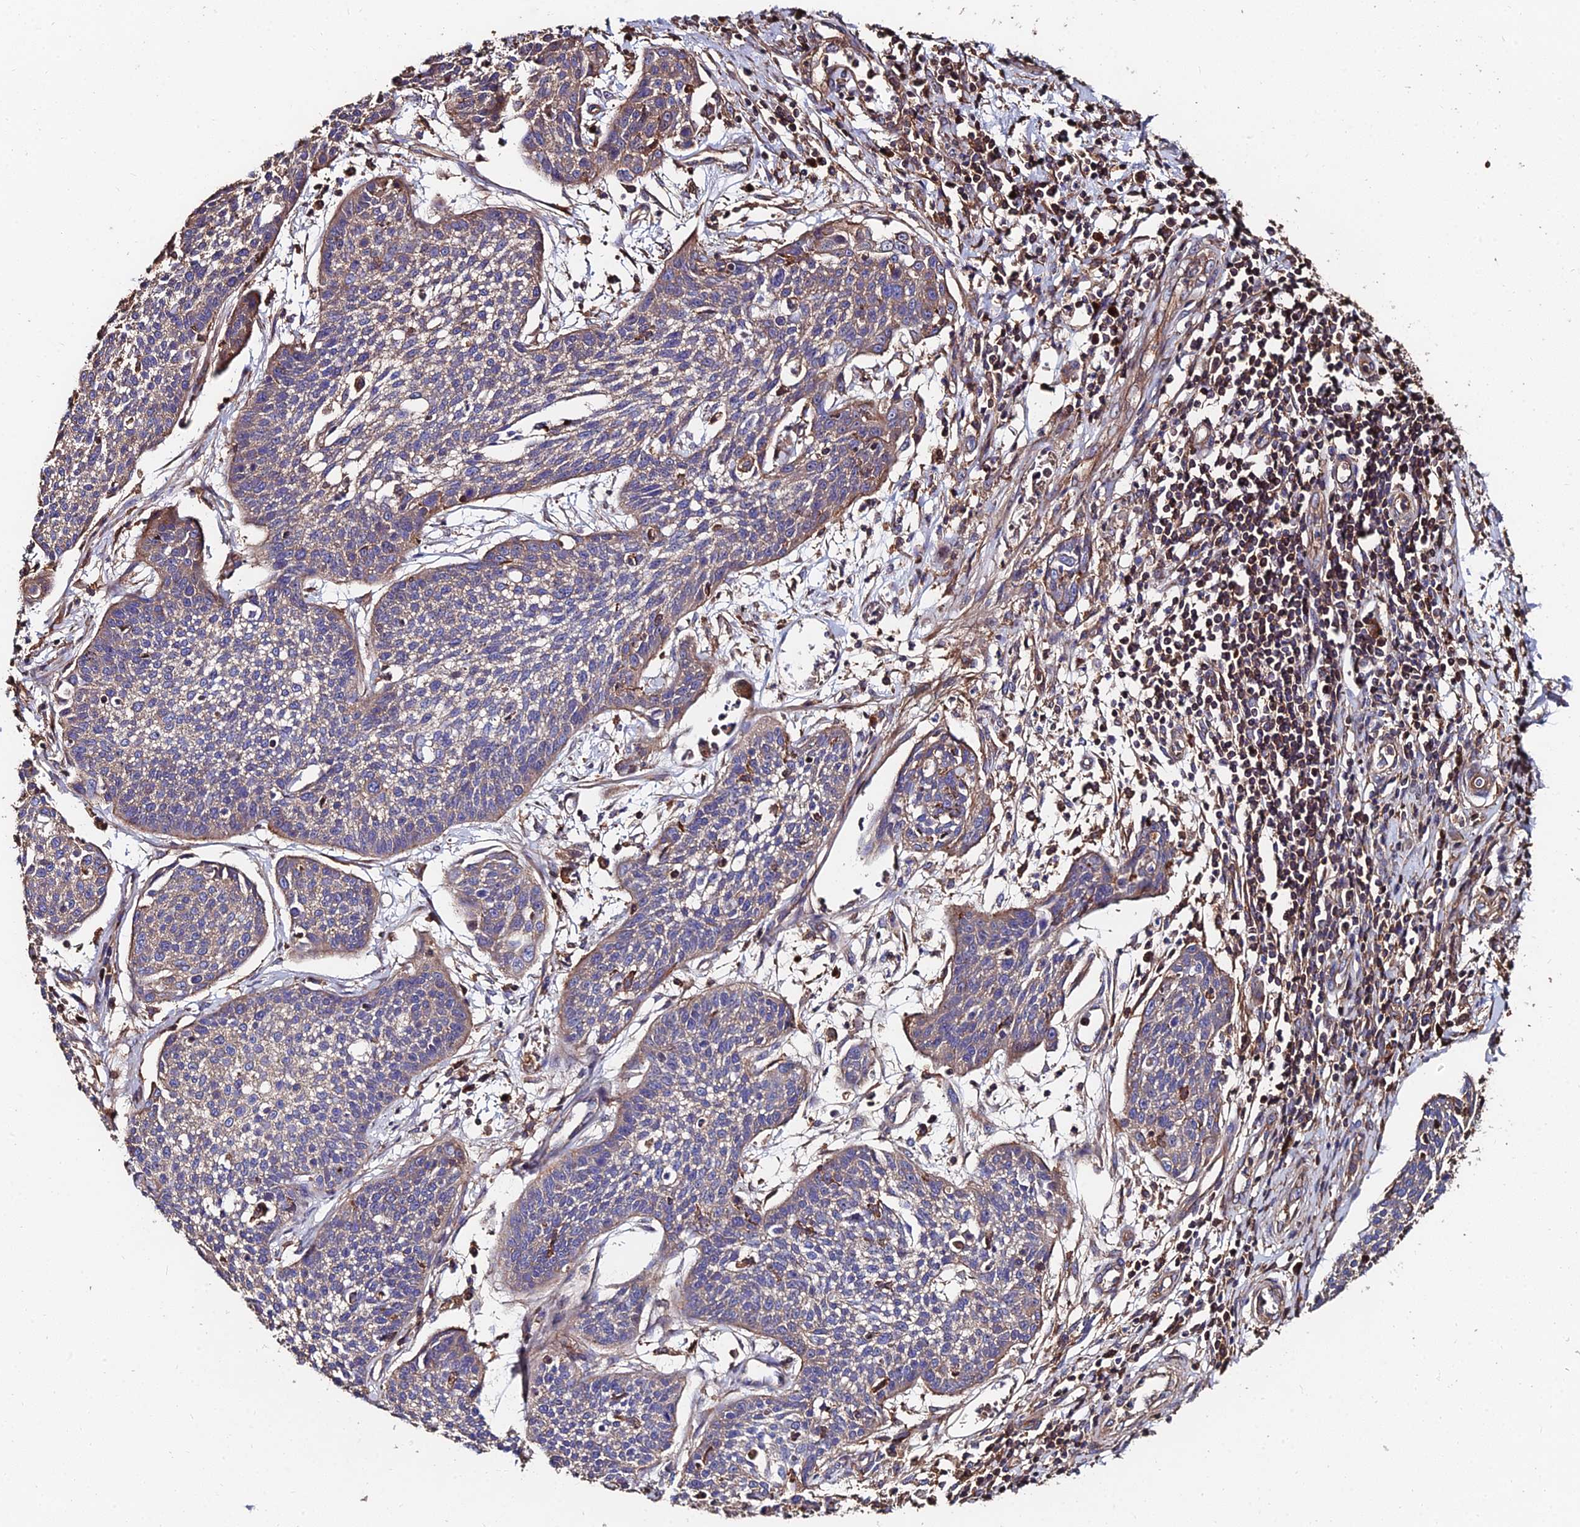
{"staining": {"intensity": "weak", "quantity": "<25%", "location": "cytoplasmic/membranous"}, "tissue": "cervical cancer", "cell_type": "Tumor cells", "image_type": "cancer", "snomed": [{"axis": "morphology", "description": "Squamous cell carcinoma, NOS"}, {"axis": "topography", "description": "Cervix"}], "caption": "Immunohistochemistry image of neoplastic tissue: human cervical squamous cell carcinoma stained with DAB demonstrates no significant protein expression in tumor cells. (DAB IHC with hematoxylin counter stain).", "gene": "EXT1", "patient": {"sex": "female", "age": 34}}